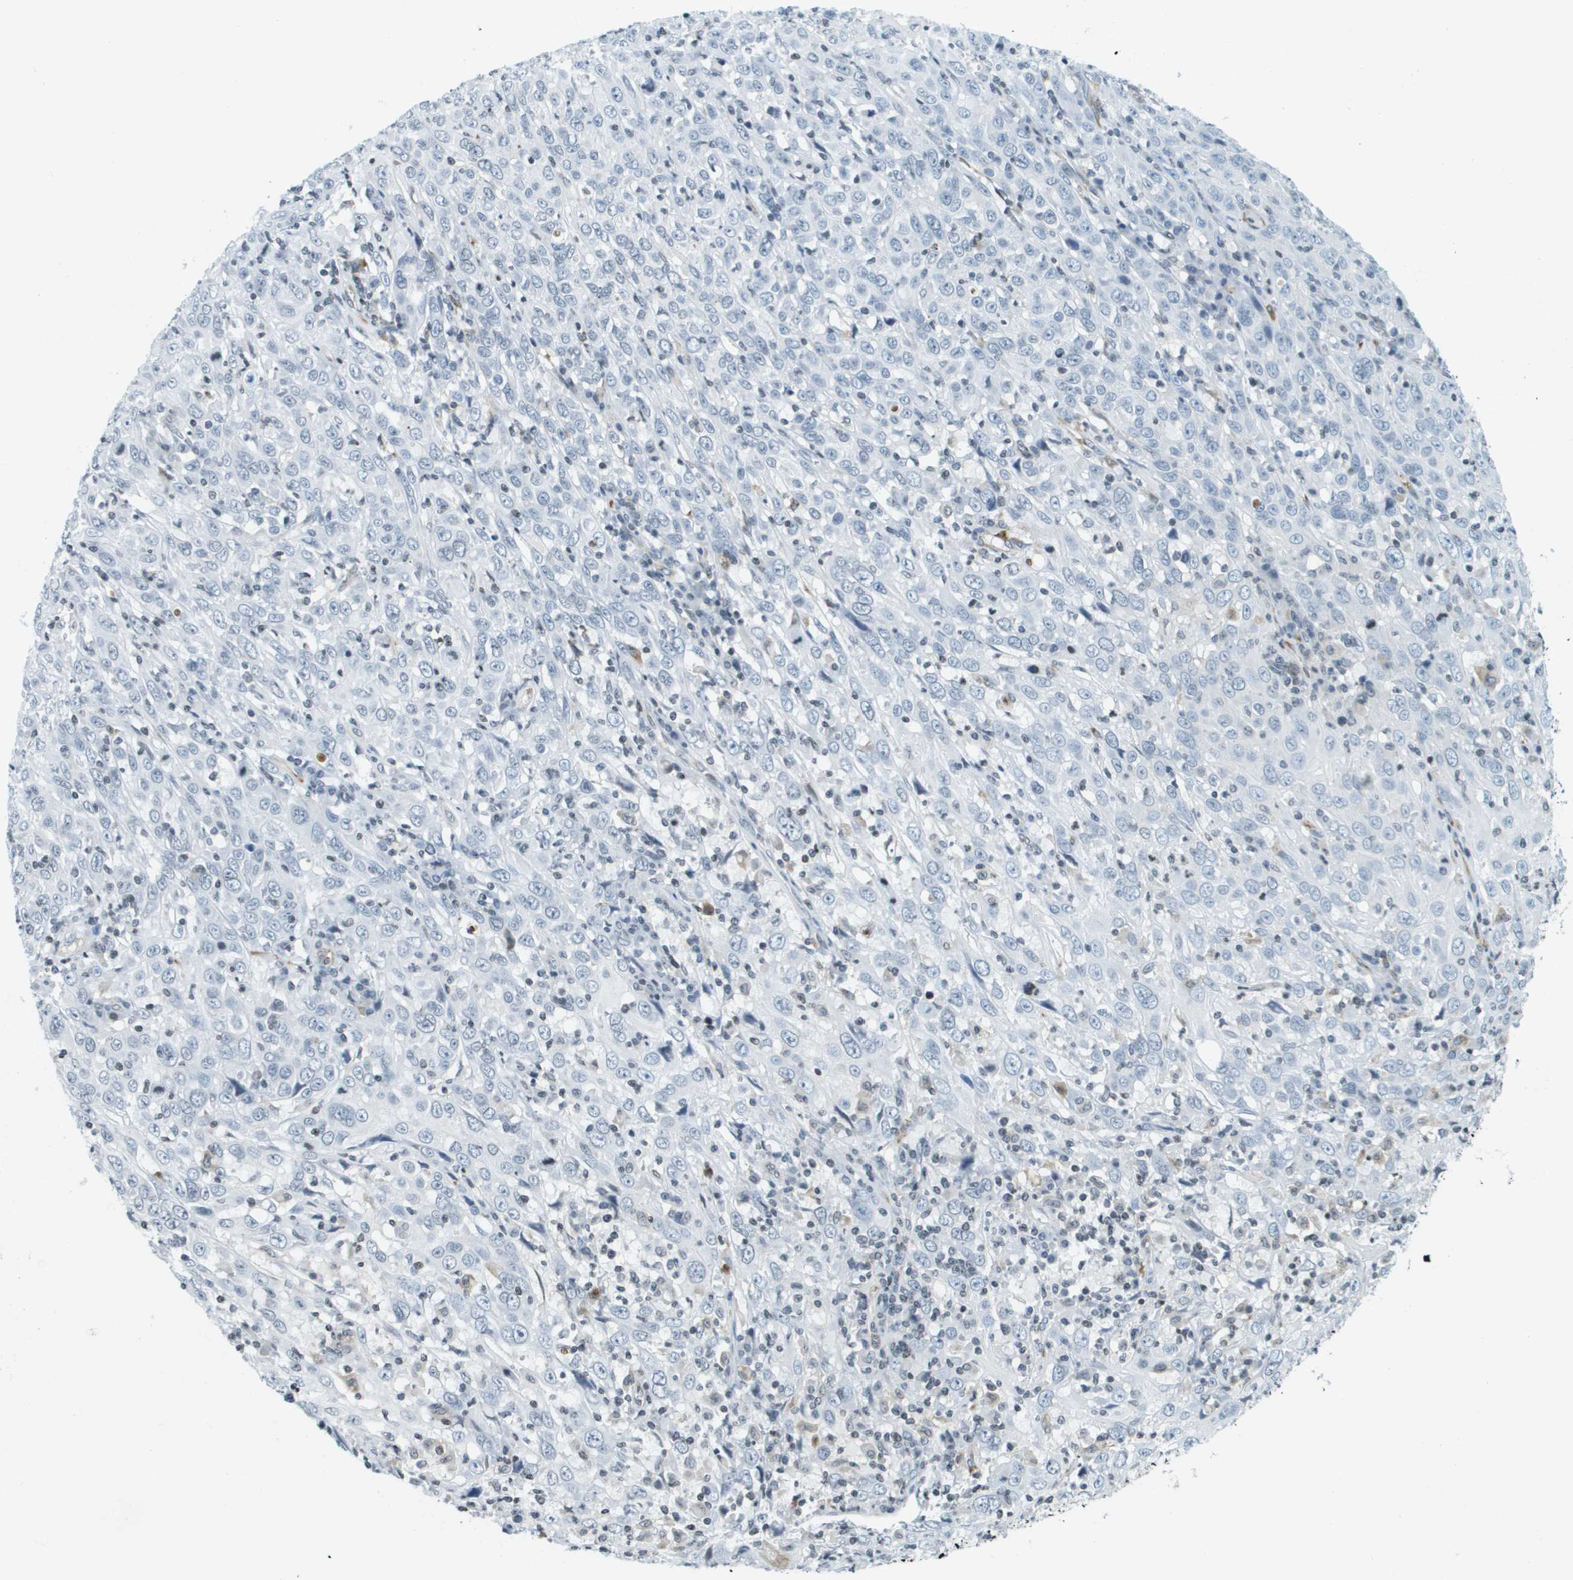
{"staining": {"intensity": "negative", "quantity": "none", "location": "none"}, "tissue": "cervical cancer", "cell_type": "Tumor cells", "image_type": "cancer", "snomed": [{"axis": "morphology", "description": "Squamous cell carcinoma, NOS"}, {"axis": "topography", "description": "Cervix"}], "caption": "DAB (3,3'-diaminobenzidine) immunohistochemical staining of cervical cancer (squamous cell carcinoma) demonstrates no significant expression in tumor cells.", "gene": "UVRAG", "patient": {"sex": "female", "age": 46}}